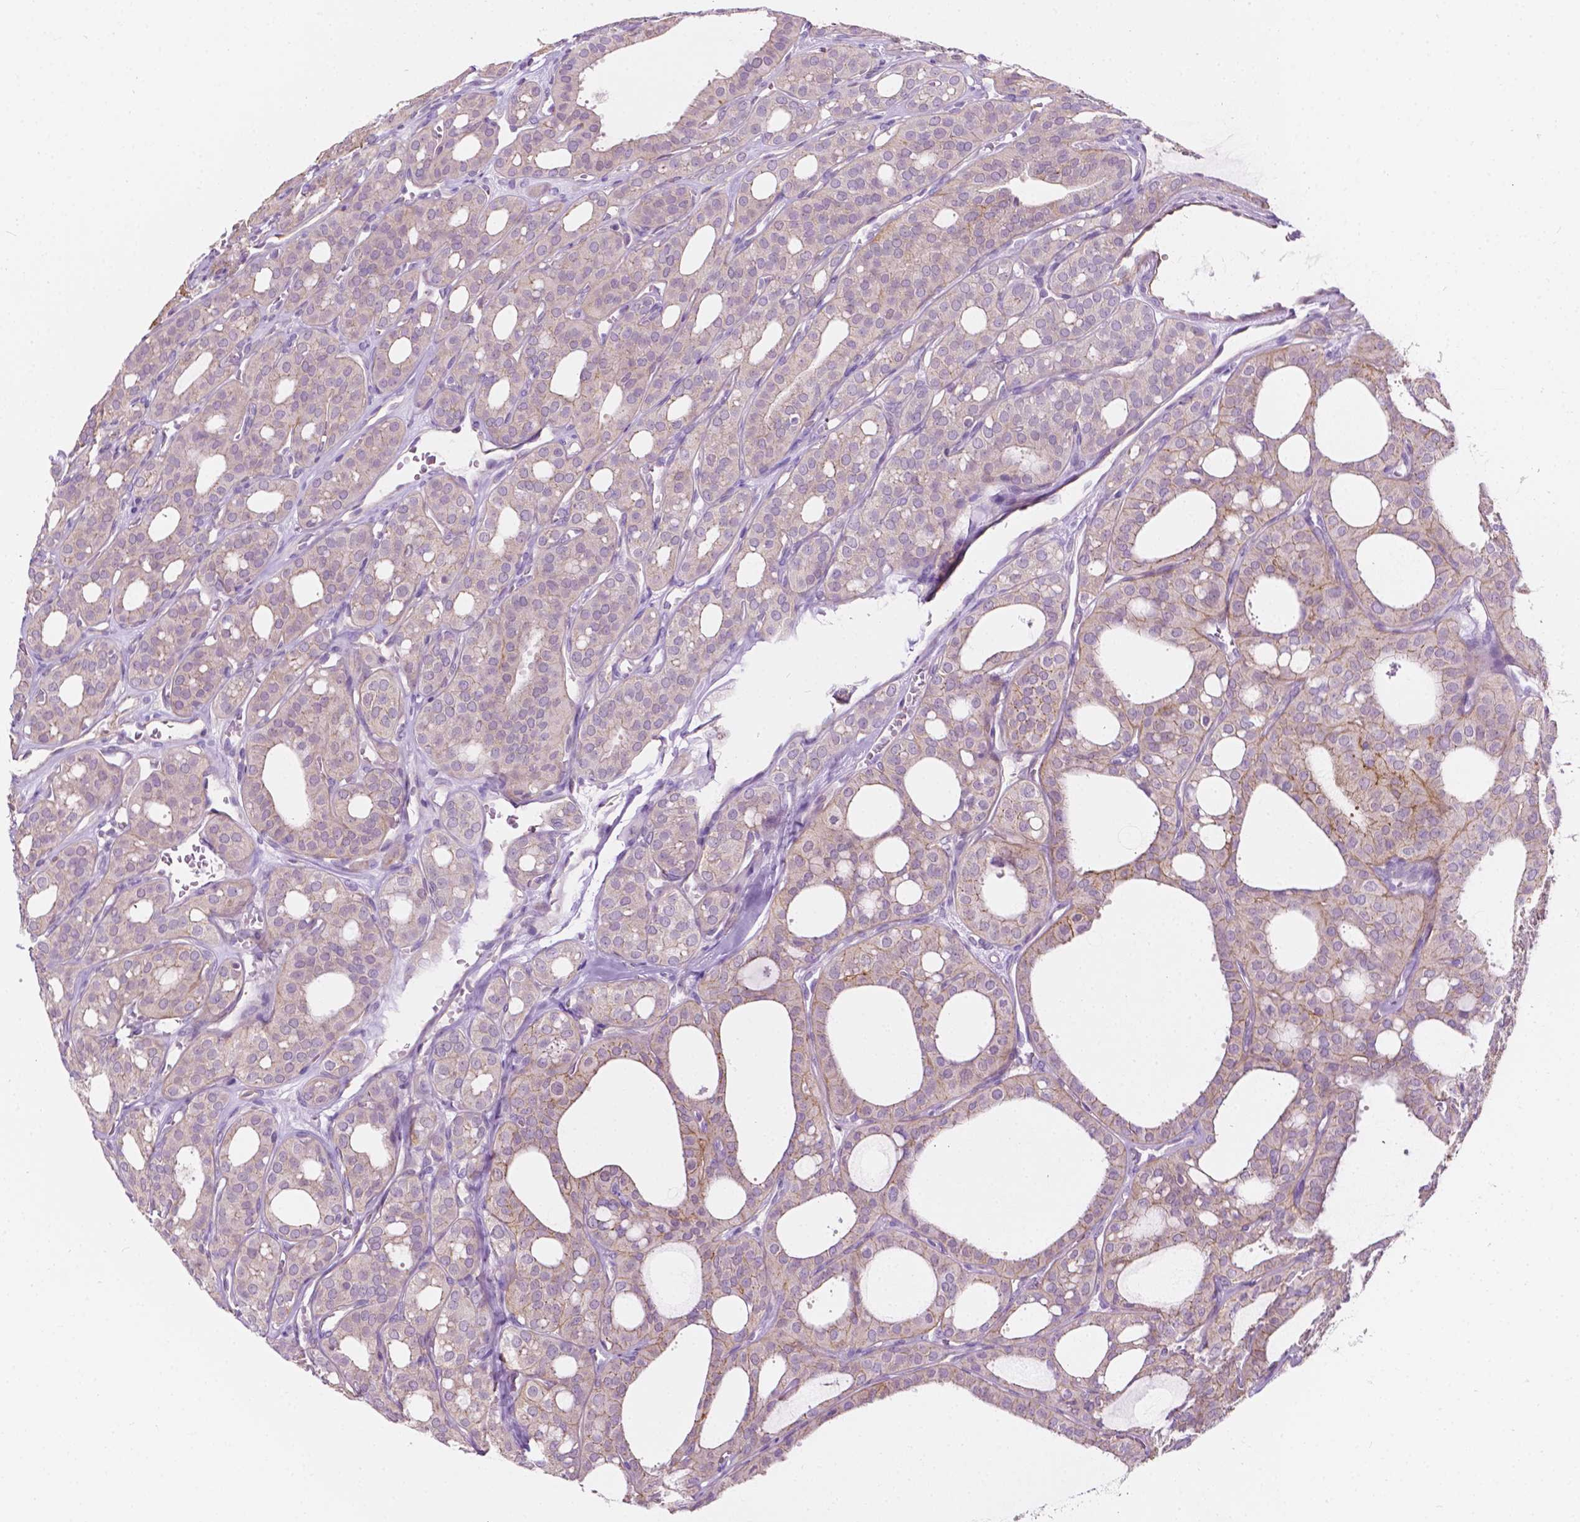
{"staining": {"intensity": "weak", "quantity": "<25%", "location": "cytoplasmic/membranous"}, "tissue": "thyroid cancer", "cell_type": "Tumor cells", "image_type": "cancer", "snomed": [{"axis": "morphology", "description": "Follicular adenoma carcinoma, NOS"}, {"axis": "topography", "description": "Thyroid gland"}], "caption": "High magnification brightfield microscopy of follicular adenoma carcinoma (thyroid) stained with DAB (3,3'-diaminobenzidine) (brown) and counterstained with hematoxylin (blue): tumor cells show no significant positivity.", "gene": "NOS1AP", "patient": {"sex": "male", "age": 75}}